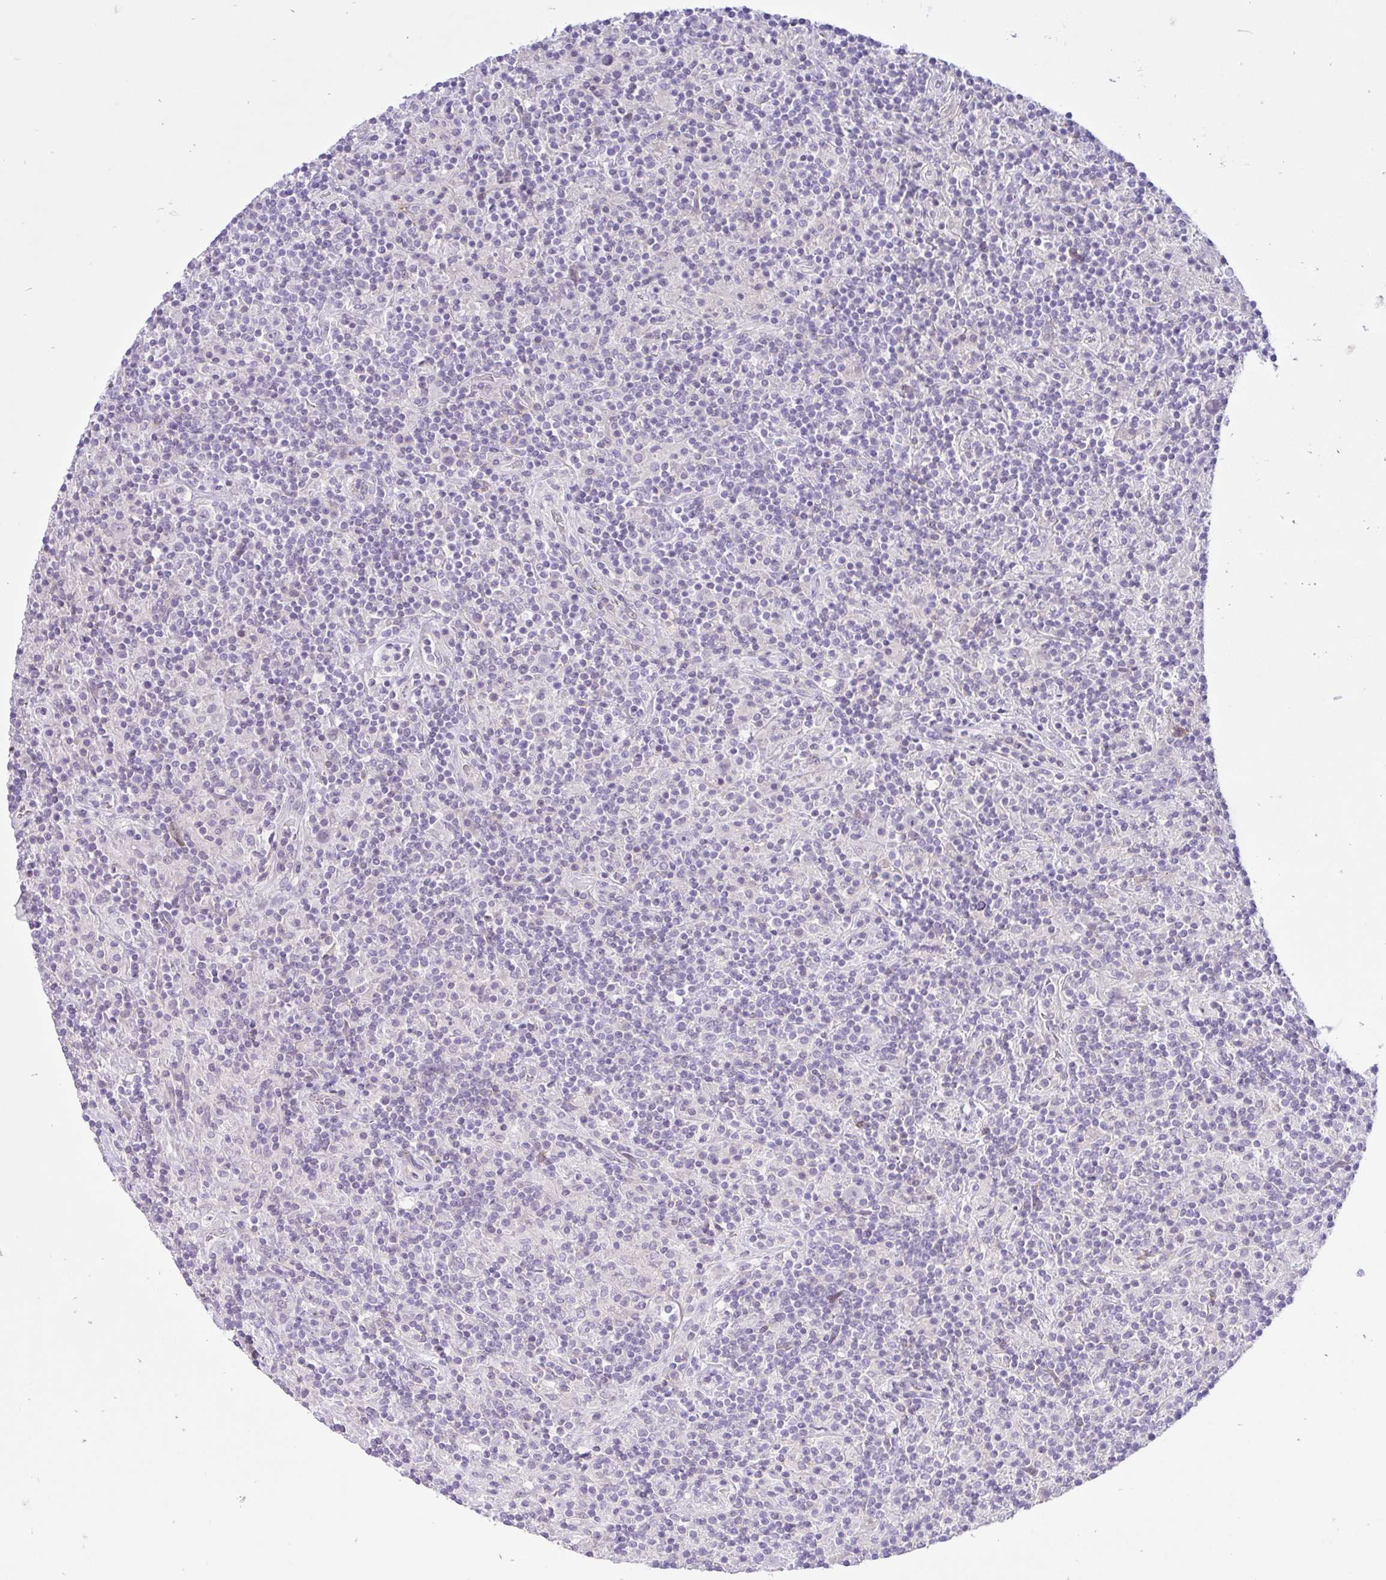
{"staining": {"intensity": "negative", "quantity": "none", "location": "none"}, "tissue": "lymphoma", "cell_type": "Tumor cells", "image_type": "cancer", "snomed": [{"axis": "morphology", "description": "Hodgkin's disease, NOS"}, {"axis": "topography", "description": "Lymph node"}], "caption": "IHC photomicrograph of human Hodgkin's disease stained for a protein (brown), which exhibits no expression in tumor cells. Brightfield microscopy of IHC stained with DAB (brown) and hematoxylin (blue), captured at high magnification.", "gene": "ZNF101", "patient": {"sex": "male", "age": 70}}